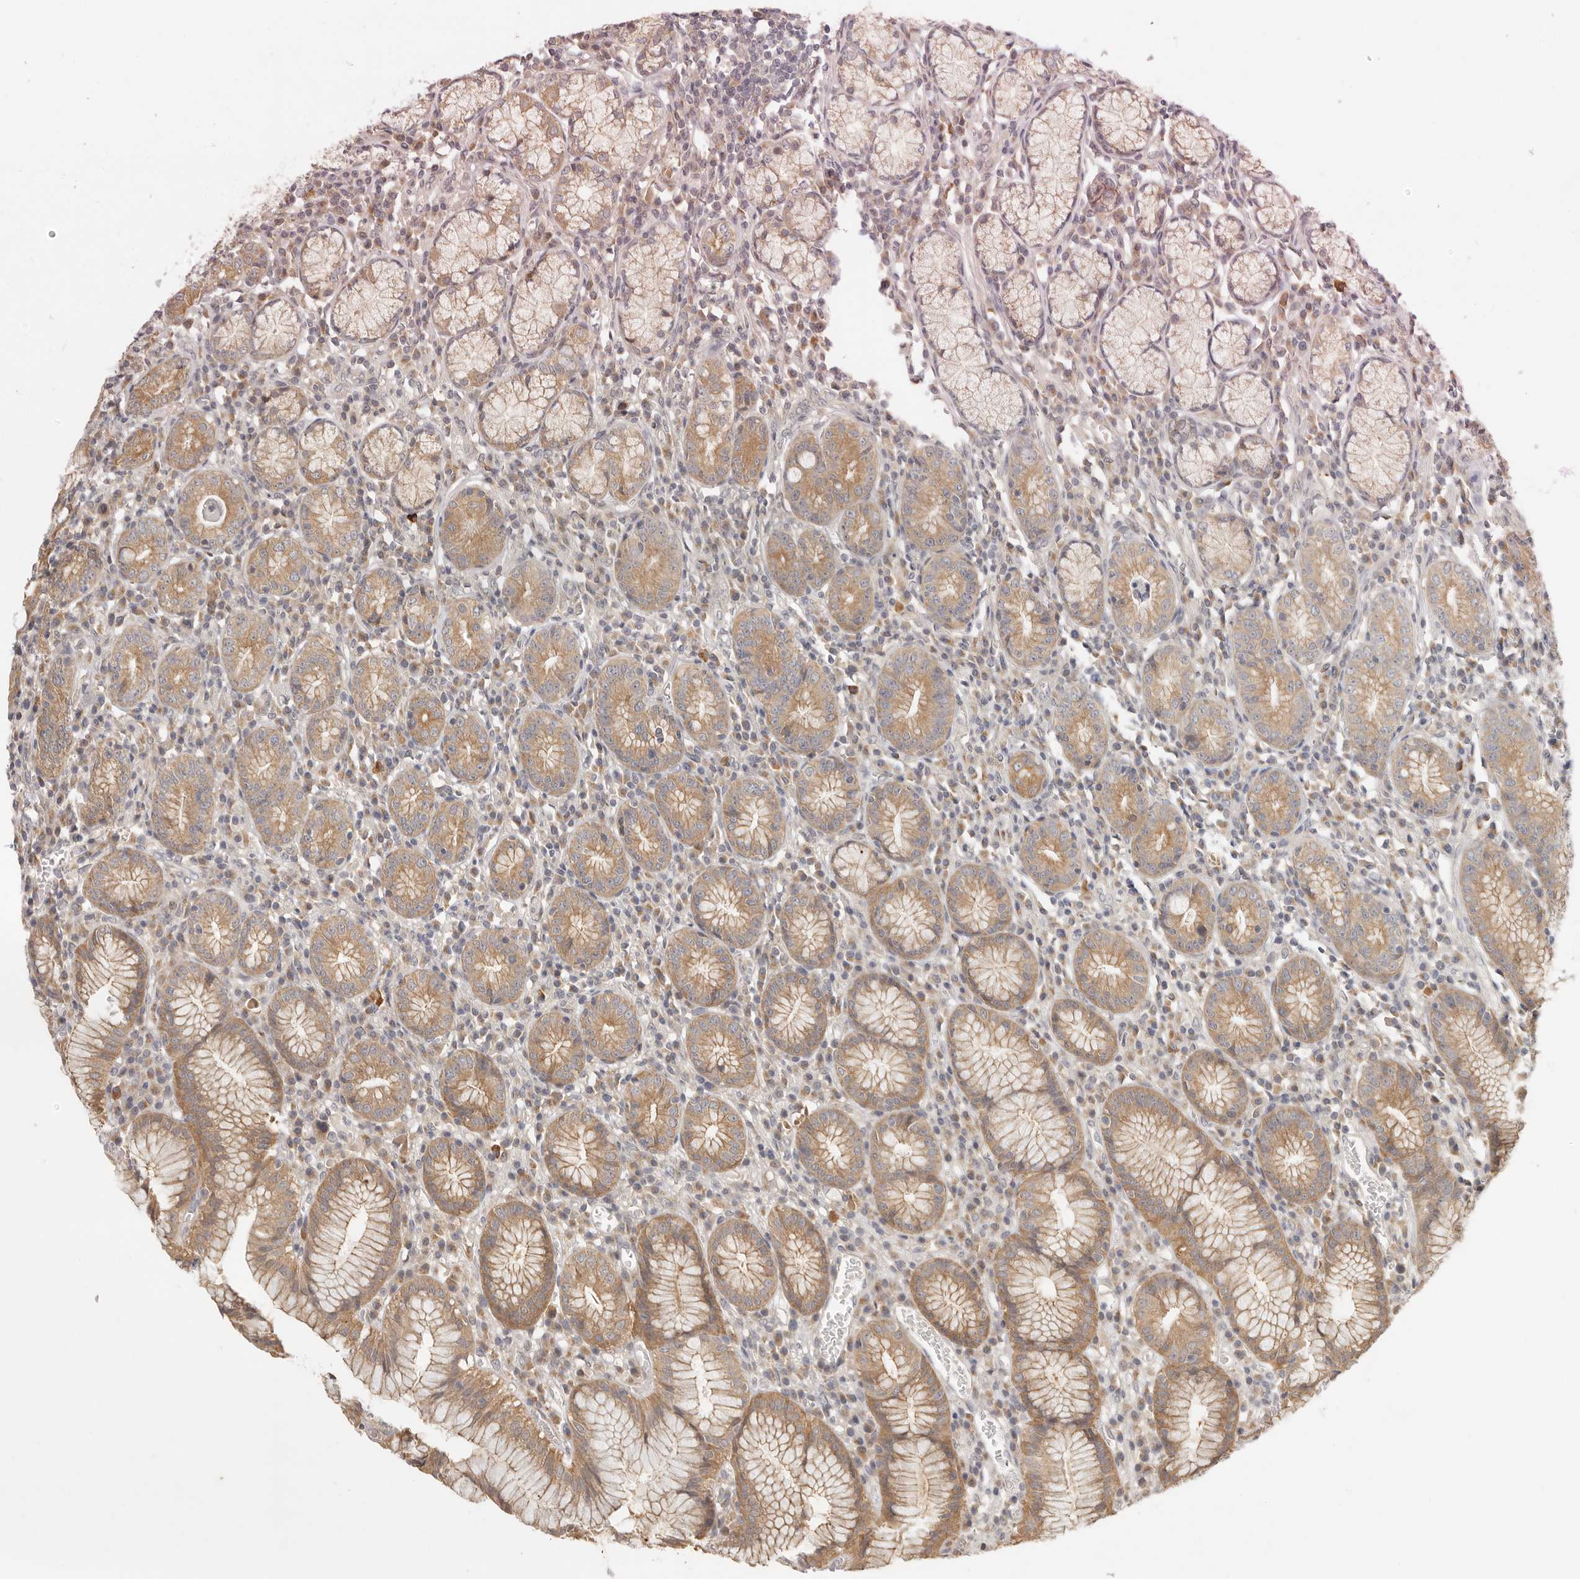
{"staining": {"intensity": "moderate", "quantity": ">75%", "location": "cytoplasmic/membranous"}, "tissue": "stomach", "cell_type": "Glandular cells", "image_type": "normal", "snomed": [{"axis": "morphology", "description": "Normal tissue, NOS"}, {"axis": "topography", "description": "Stomach"}], "caption": "A brown stain highlights moderate cytoplasmic/membranous positivity of a protein in glandular cells of normal stomach.", "gene": "AHDC1", "patient": {"sex": "male", "age": 55}}